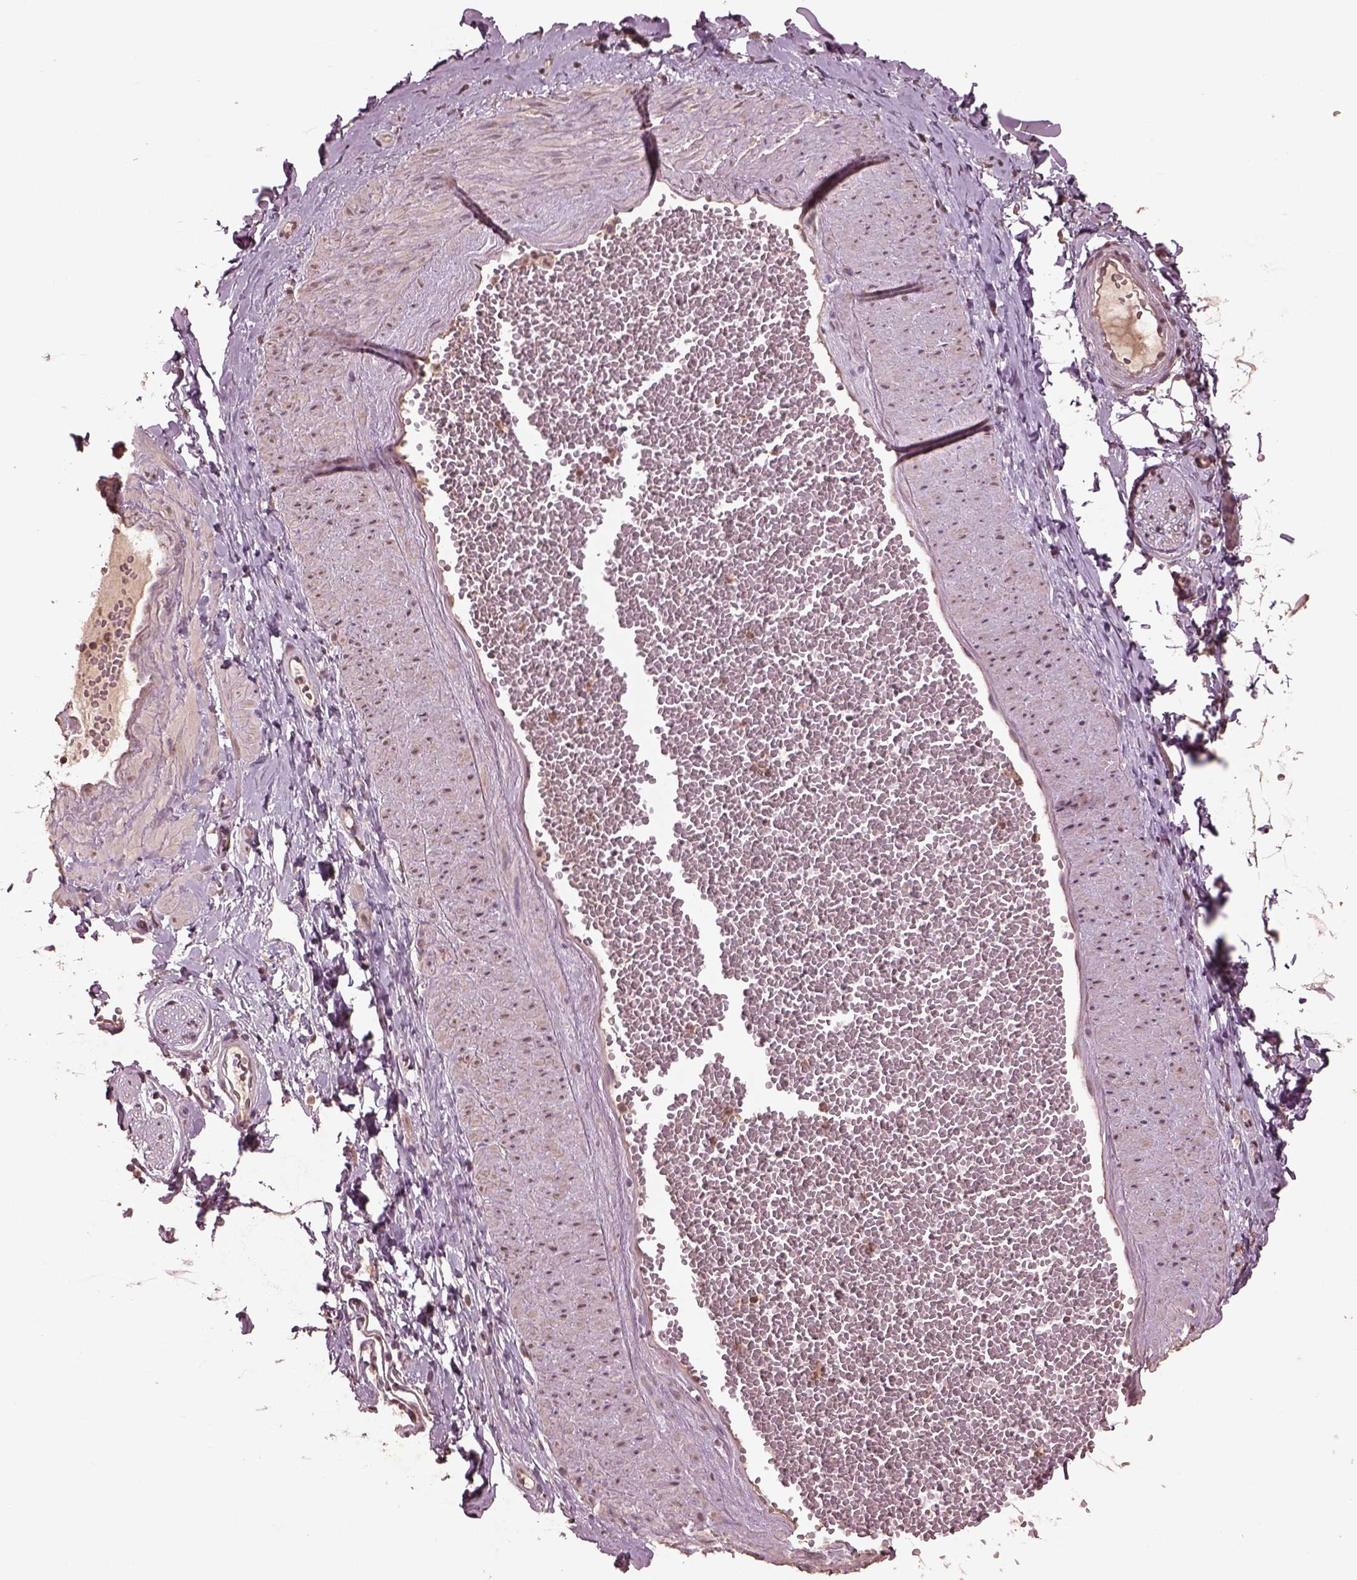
{"staining": {"intensity": "negative", "quantity": "none", "location": "none"}, "tissue": "adipose tissue", "cell_type": "Adipocytes", "image_type": "normal", "snomed": [{"axis": "morphology", "description": "Normal tissue, NOS"}, {"axis": "topography", "description": "Smooth muscle"}, {"axis": "topography", "description": "Peripheral nerve tissue"}], "caption": "An image of human adipose tissue is negative for staining in adipocytes. Brightfield microscopy of IHC stained with DAB (3,3'-diaminobenzidine) (brown) and hematoxylin (blue), captured at high magnification.", "gene": "CPT1C", "patient": {"sex": "male", "age": 22}}